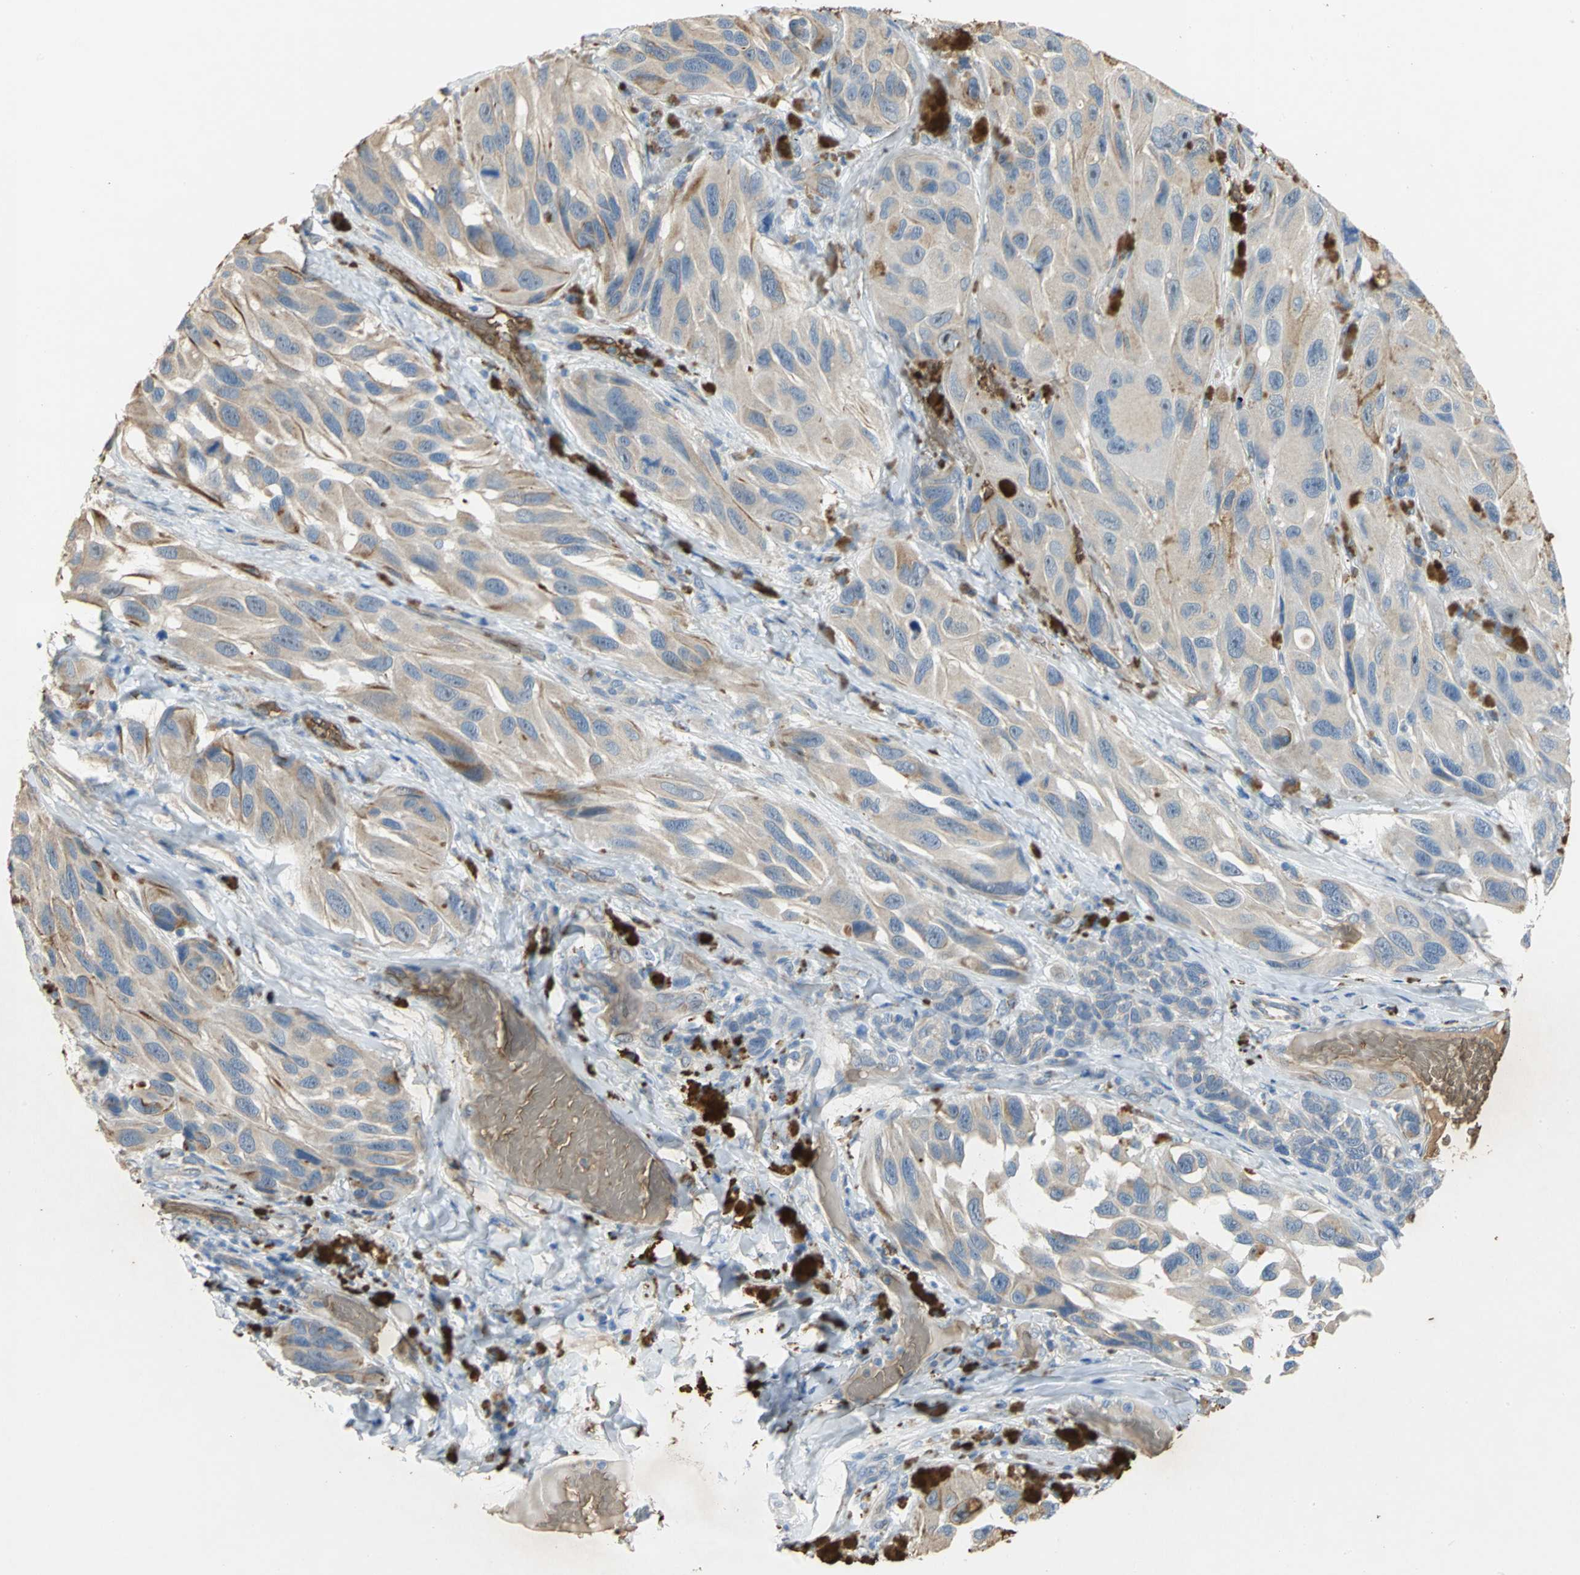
{"staining": {"intensity": "moderate", "quantity": ">75%", "location": "cytoplasmic/membranous"}, "tissue": "melanoma", "cell_type": "Tumor cells", "image_type": "cancer", "snomed": [{"axis": "morphology", "description": "Malignant melanoma, NOS"}, {"axis": "topography", "description": "Skin"}], "caption": "High-magnification brightfield microscopy of malignant melanoma stained with DAB (brown) and counterstained with hematoxylin (blue). tumor cells exhibit moderate cytoplasmic/membranous expression is identified in about>75% of cells. The protein is stained brown, and the nuclei are stained in blue (DAB (3,3'-diaminobenzidine) IHC with brightfield microscopy, high magnification).", "gene": "TREM1", "patient": {"sex": "female", "age": 73}}